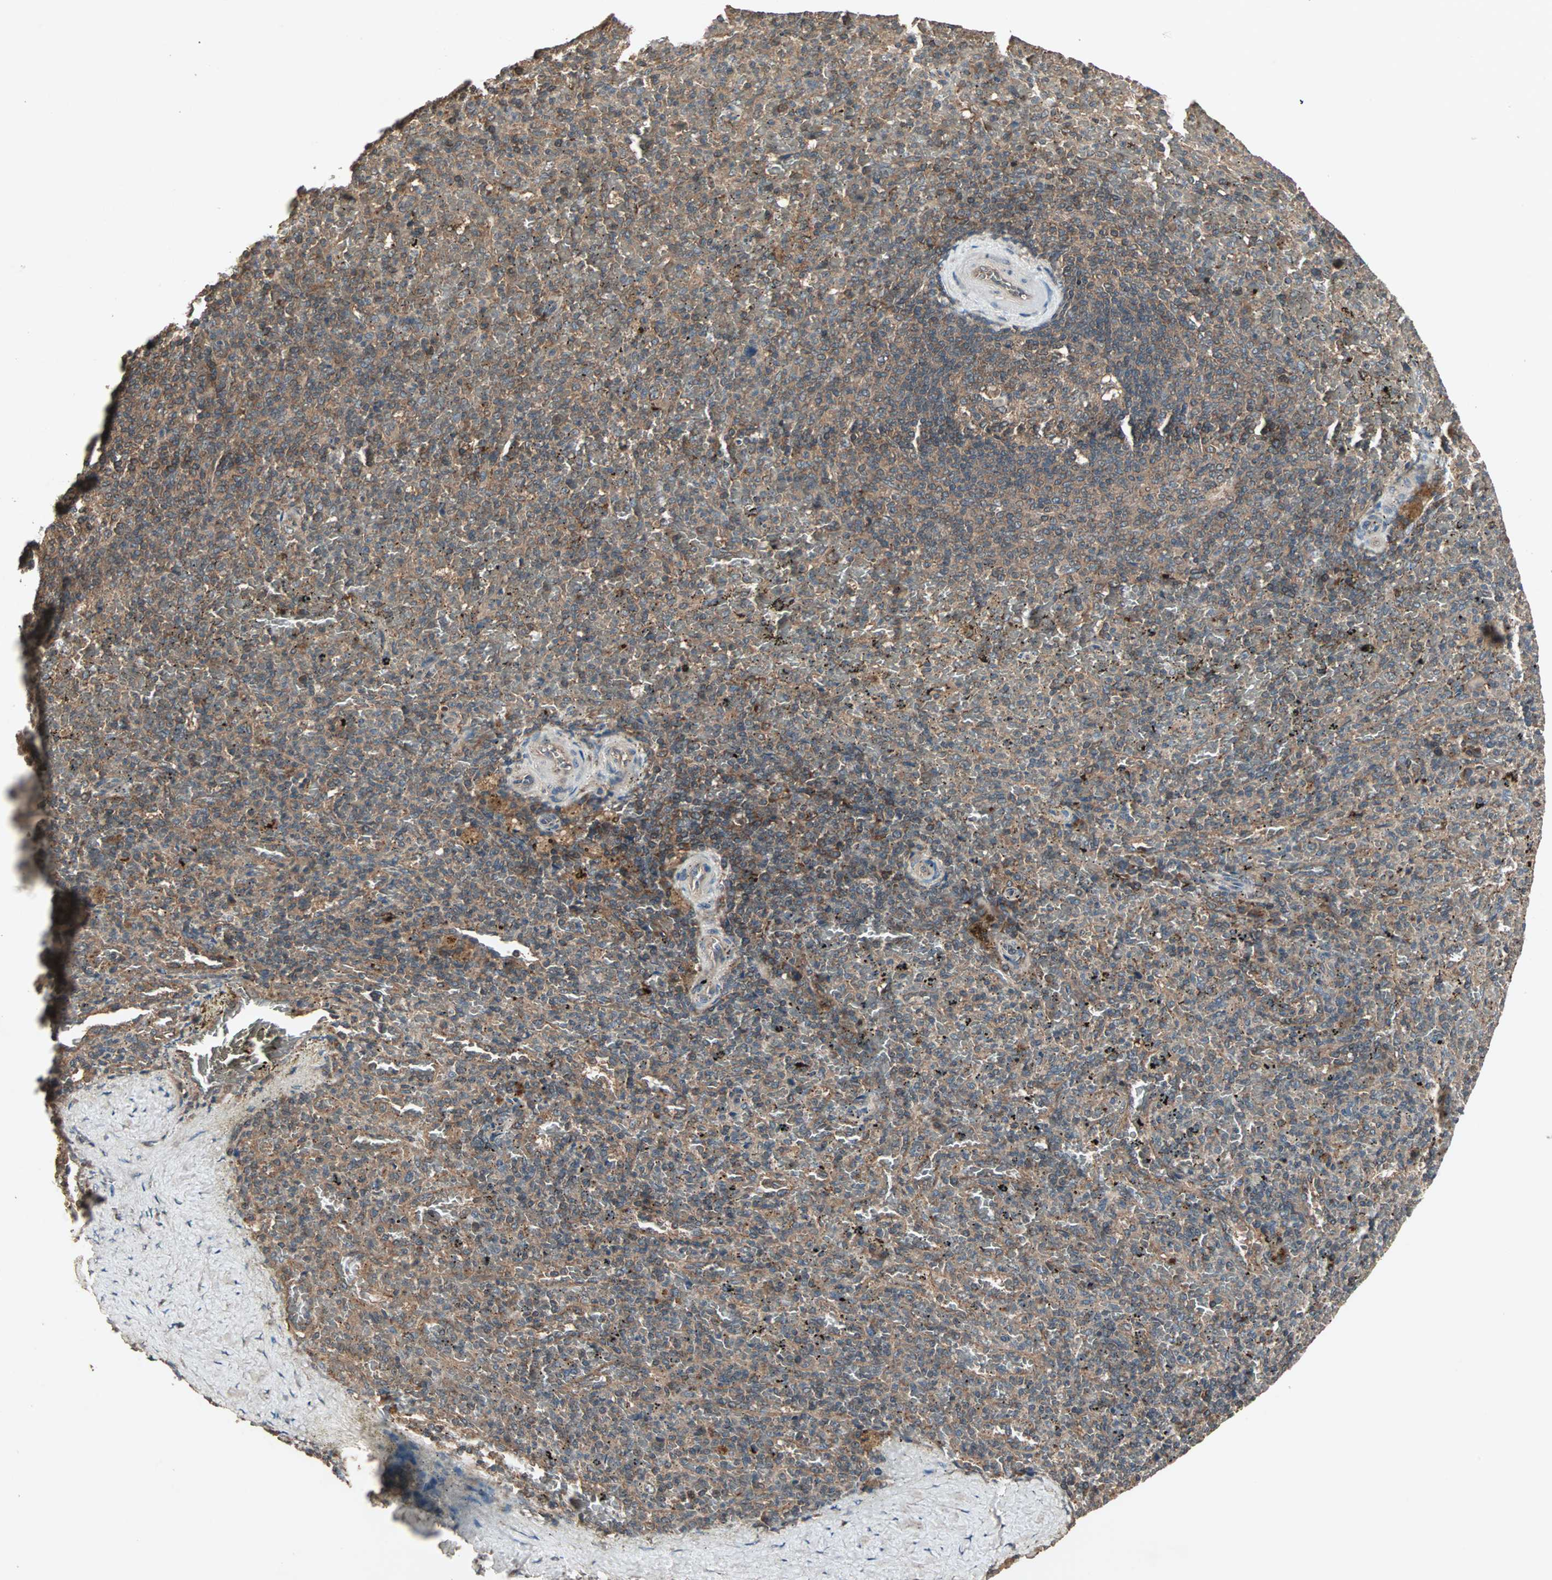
{"staining": {"intensity": "moderate", "quantity": ">75%", "location": "cytoplasmic/membranous"}, "tissue": "spleen", "cell_type": "Cells in red pulp", "image_type": "normal", "snomed": [{"axis": "morphology", "description": "Normal tissue, NOS"}, {"axis": "topography", "description": "Spleen"}], "caption": "A histopathology image of spleen stained for a protein exhibits moderate cytoplasmic/membranous brown staining in cells in red pulp. (Stains: DAB (3,3'-diaminobenzidine) in brown, nuclei in blue, Microscopy: brightfield microscopy at high magnification).", "gene": "UBAC1", "patient": {"sex": "female", "age": 43}}